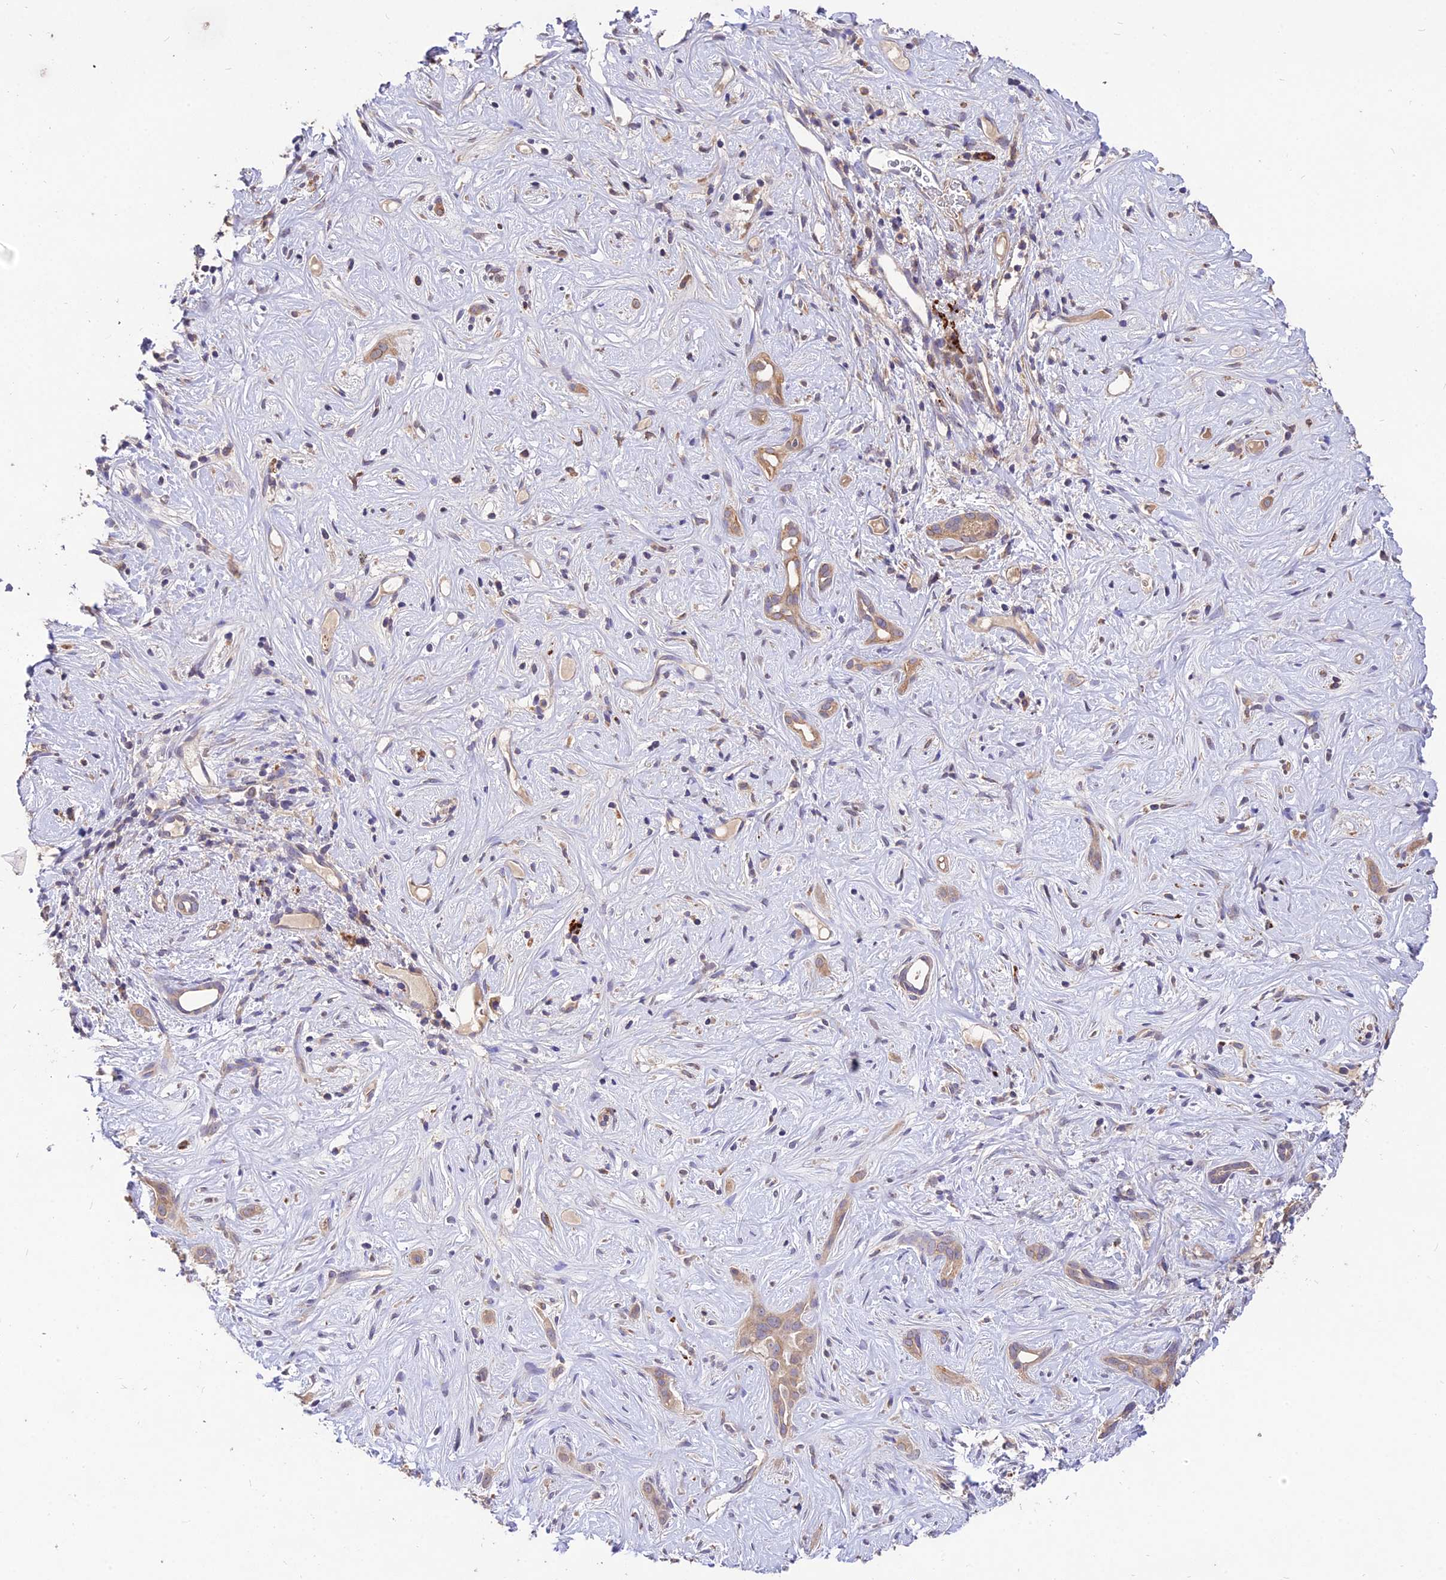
{"staining": {"intensity": "weak", "quantity": ">75%", "location": "cytoplasmic/membranous"}, "tissue": "liver cancer", "cell_type": "Tumor cells", "image_type": "cancer", "snomed": [{"axis": "morphology", "description": "Cholangiocarcinoma"}, {"axis": "topography", "description": "Liver"}], "caption": "An immunohistochemistry micrograph of tumor tissue is shown. Protein staining in brown highlights weak cytoplasmic/membranous positivity in liver cancer (cholangiocarcinoma) within tumor cells.", "gene": "SDHD", "patient": {"sex": "male", "age": 67}}